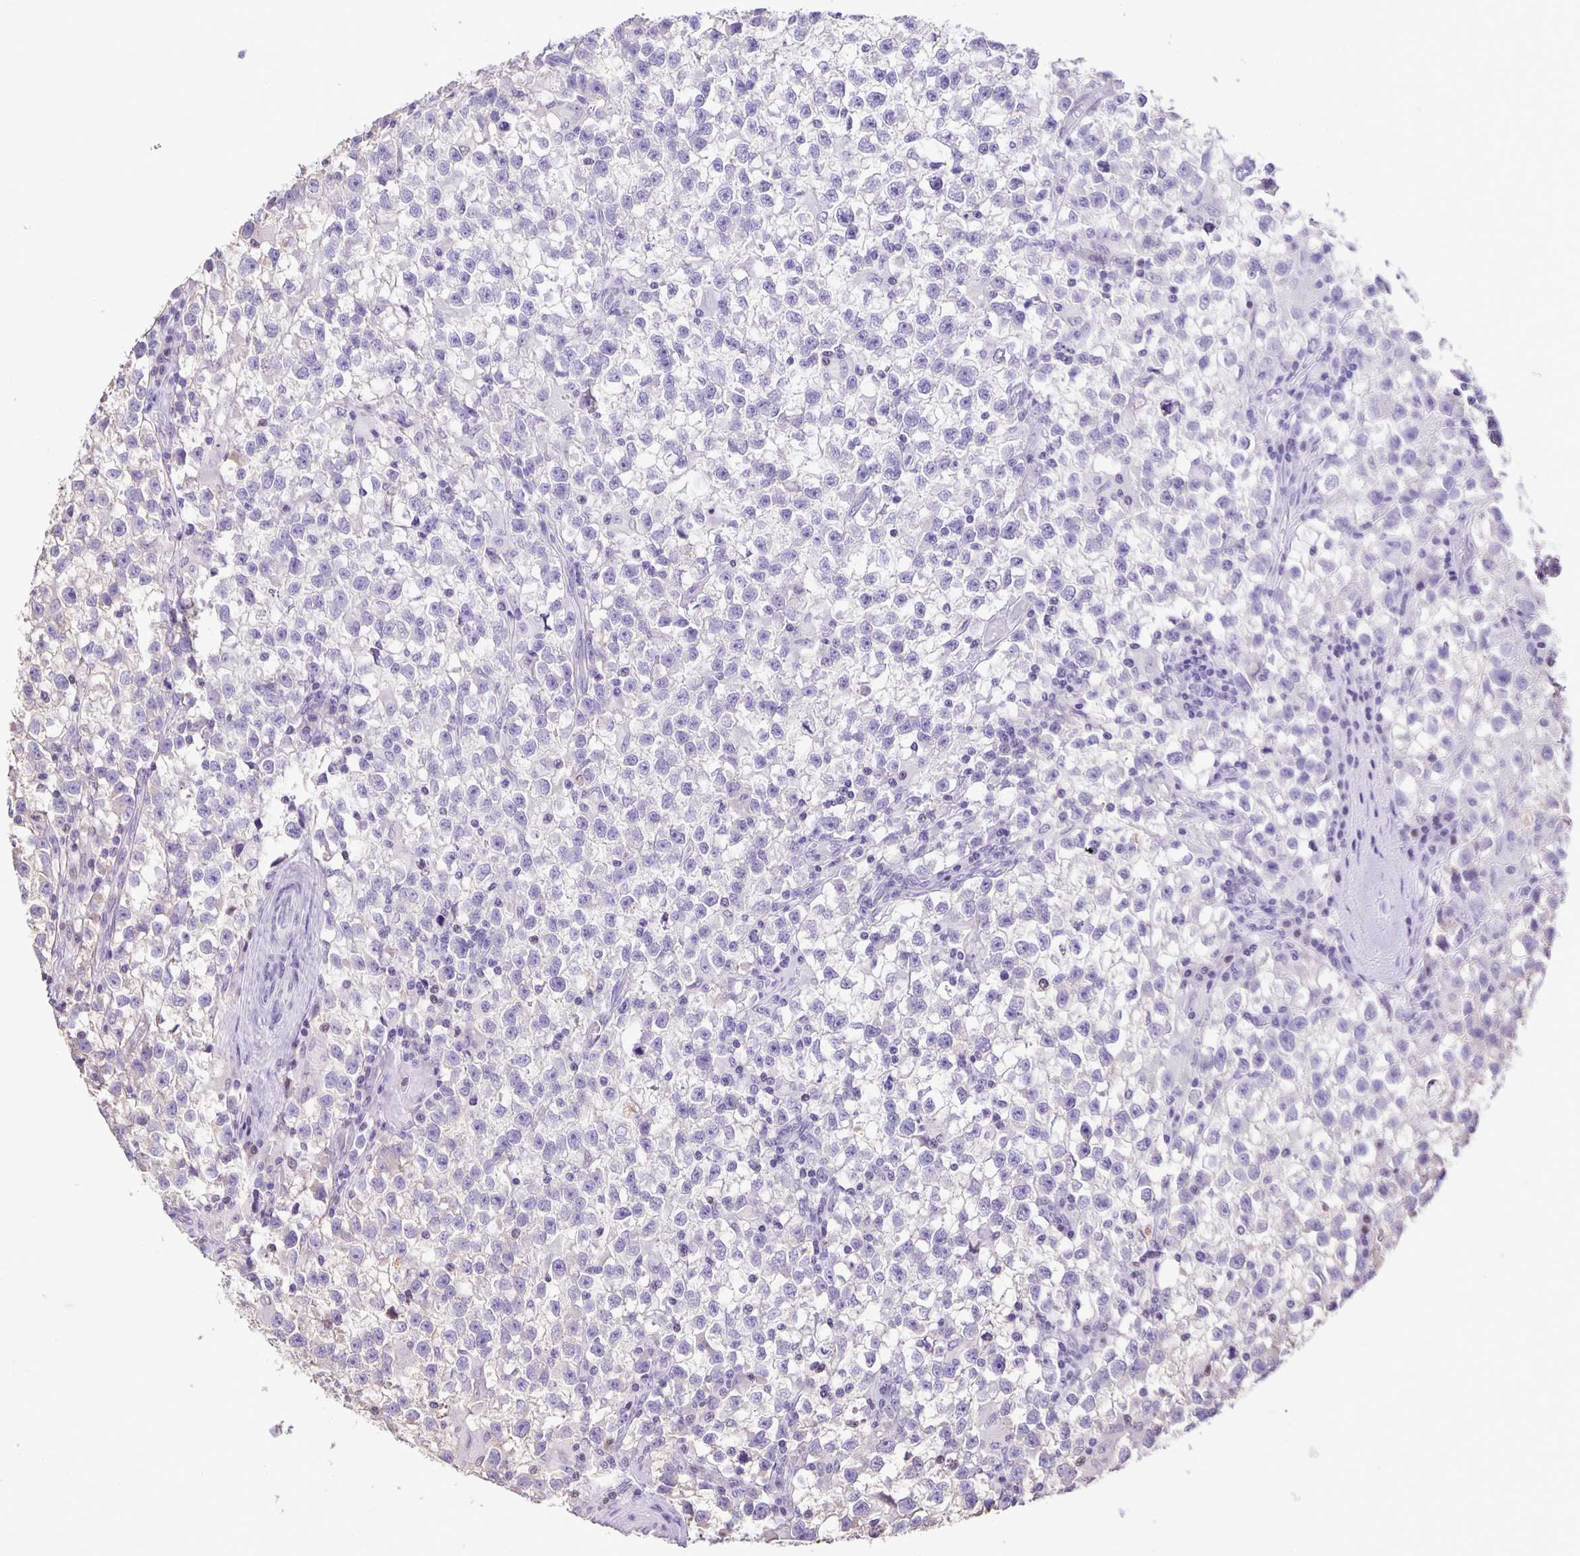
{"staining": {"intensity": "negative", "quantity": "none", "location": "none"}, "tissue": "testis cancer", "cell_type": "Tumor cells", "image_type": "cancer", "snomed": [{"axis": "morphology", "description": "Seminoma, NOS"}, {"axis": "topography", "description": "Testis"}], "caption": "High power microscopy photomicrograph of an immunohistochemistry histopathology image of testis cancer, revealing no significant positivity in tumor cells. Nuclei are stained in blue.", "gene": "ONECUT2", "patient": {"sex": "male", "age": 31}}